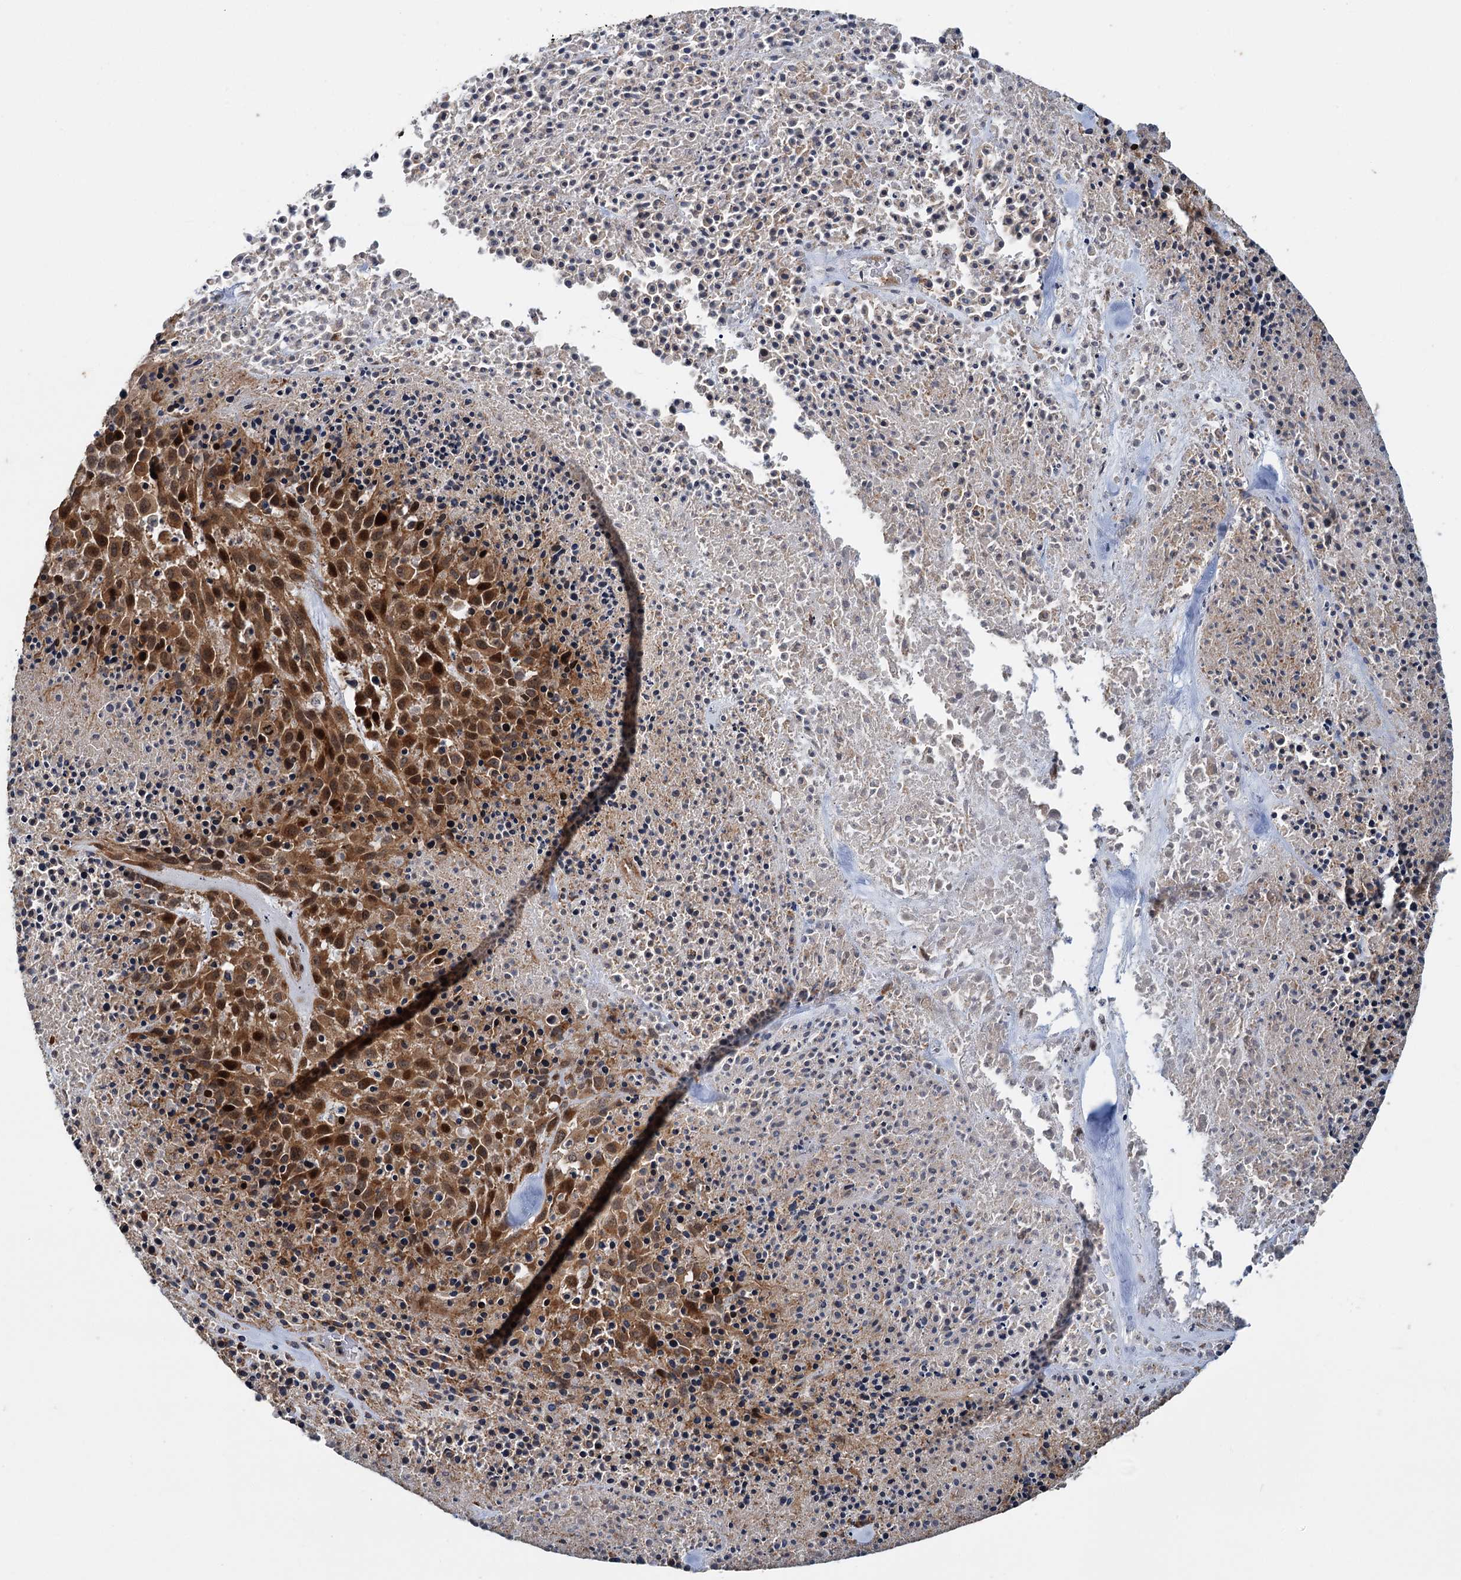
{"staining": {"intensity": "moderate", "quantity": ">75%", "location": "cytoplasmic/membranous,nuclear"}, "tissue": "melanoma", "cell_type": "Tumor cells", "image_type": "cancer", "snomed": [{"axis": "morphology", "description": "Malignant melanoma, Metastatic site"}, {"axis": "topography", "description": "Skin"}], "caption": "Human malignant melanoma (metastatic site) stained with a brown dye demonstrates moderate cytoplasmic/membranous and nuclear positive expression in approximately >75% of tumor cells.", "gene": "KANSL2", "patient": {"sex": "female", "age": 81}}